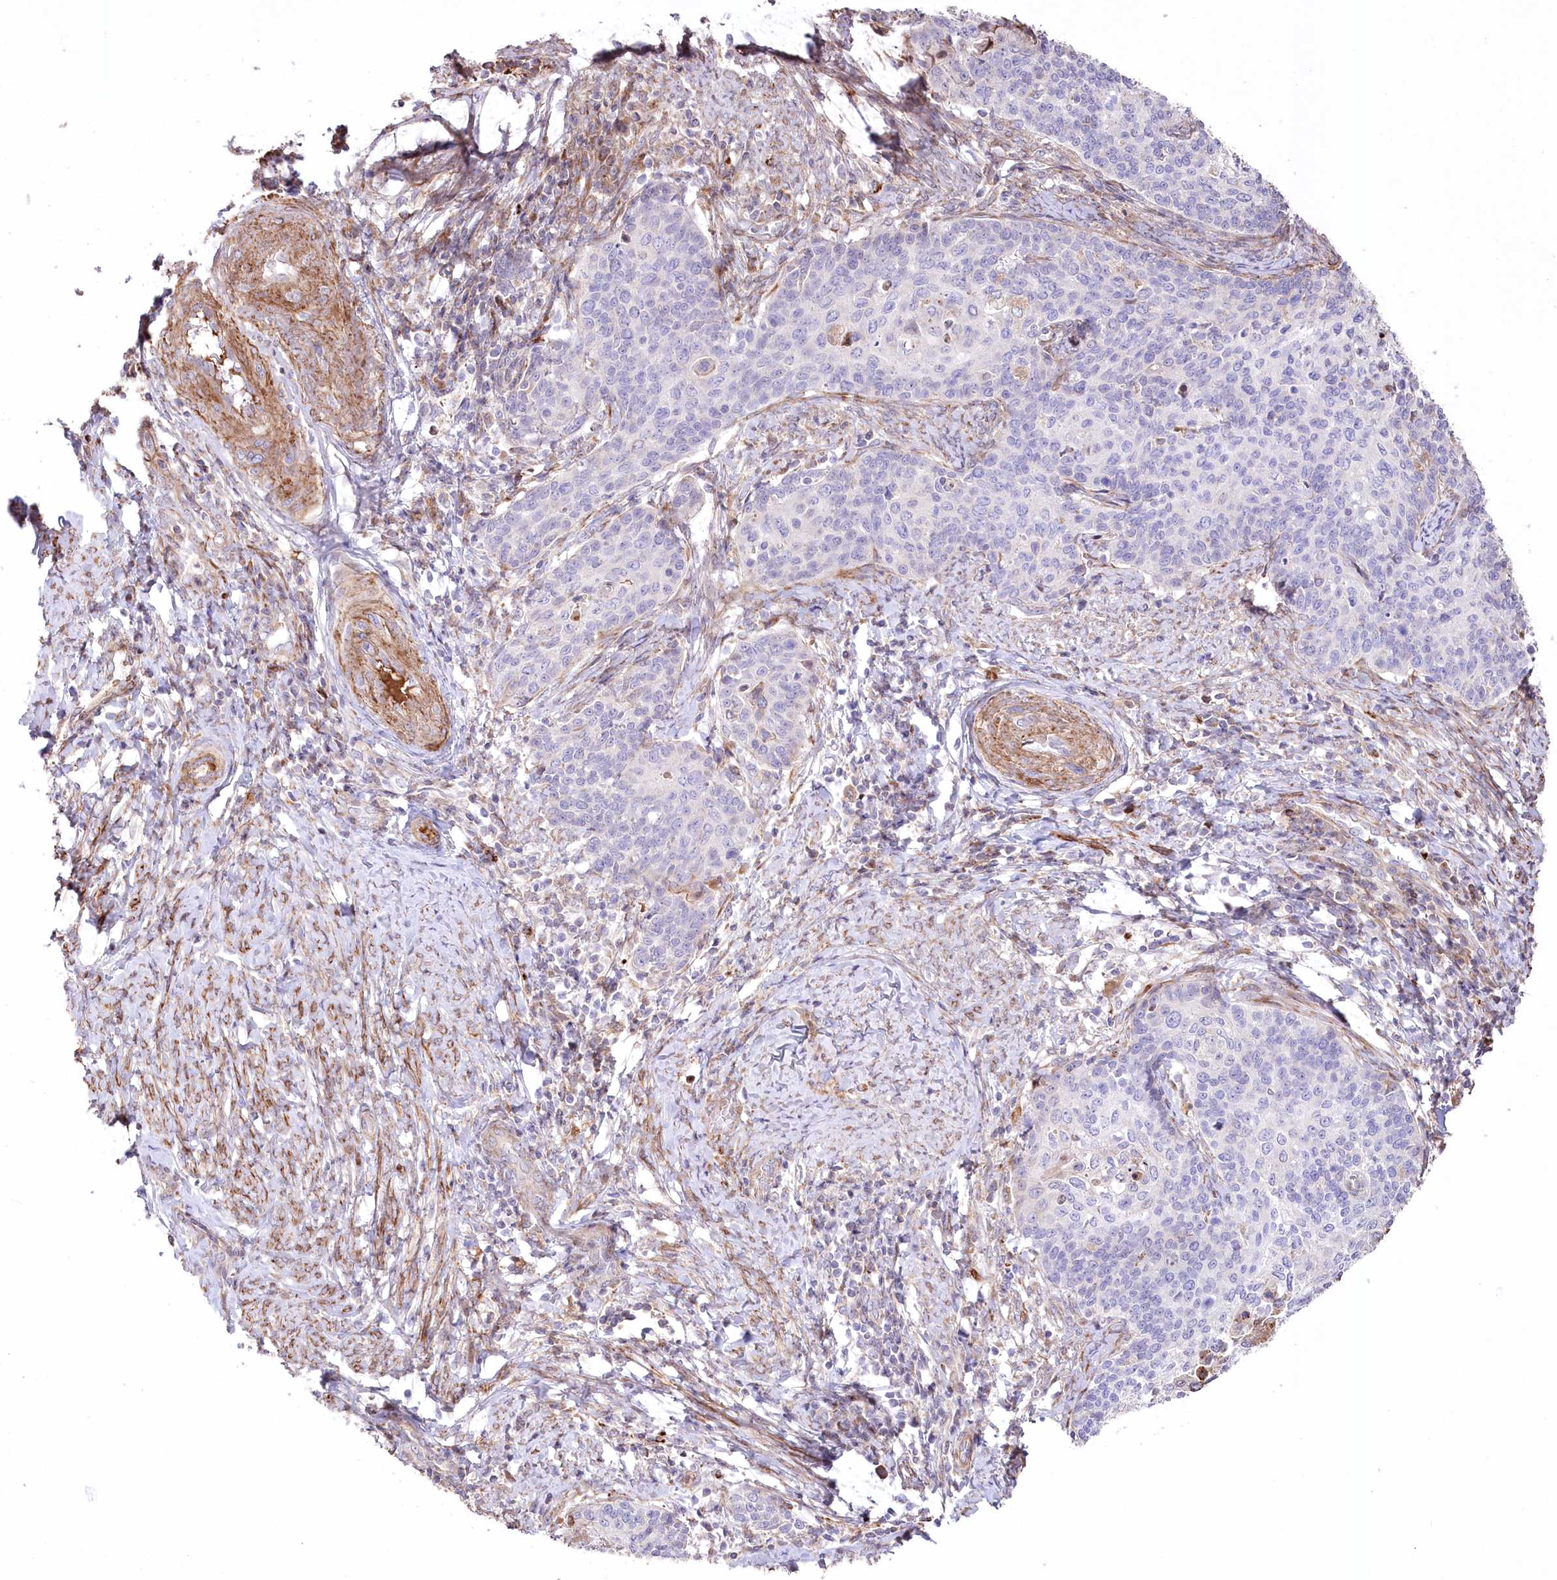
{"staining": {"intensity": "negative", "quantity": "none", "location": "none"}, "tissue": "cervical cancer", "cell_type": "Tumor cells", "image_type": "cancer", "snomed": [{"axis": "morphology", "description": "Squamous cell carcinoma, NOS"}, {"axis": "topography", "description": "Cervix"}], "caption": "Immunohistochemistry photomicrograph of cervical cancer stained for a protein (brown), which demonstrates no staining in tumor cells.", "gene": "RNF24", "patient": {"sex": "female", "age": 39}}